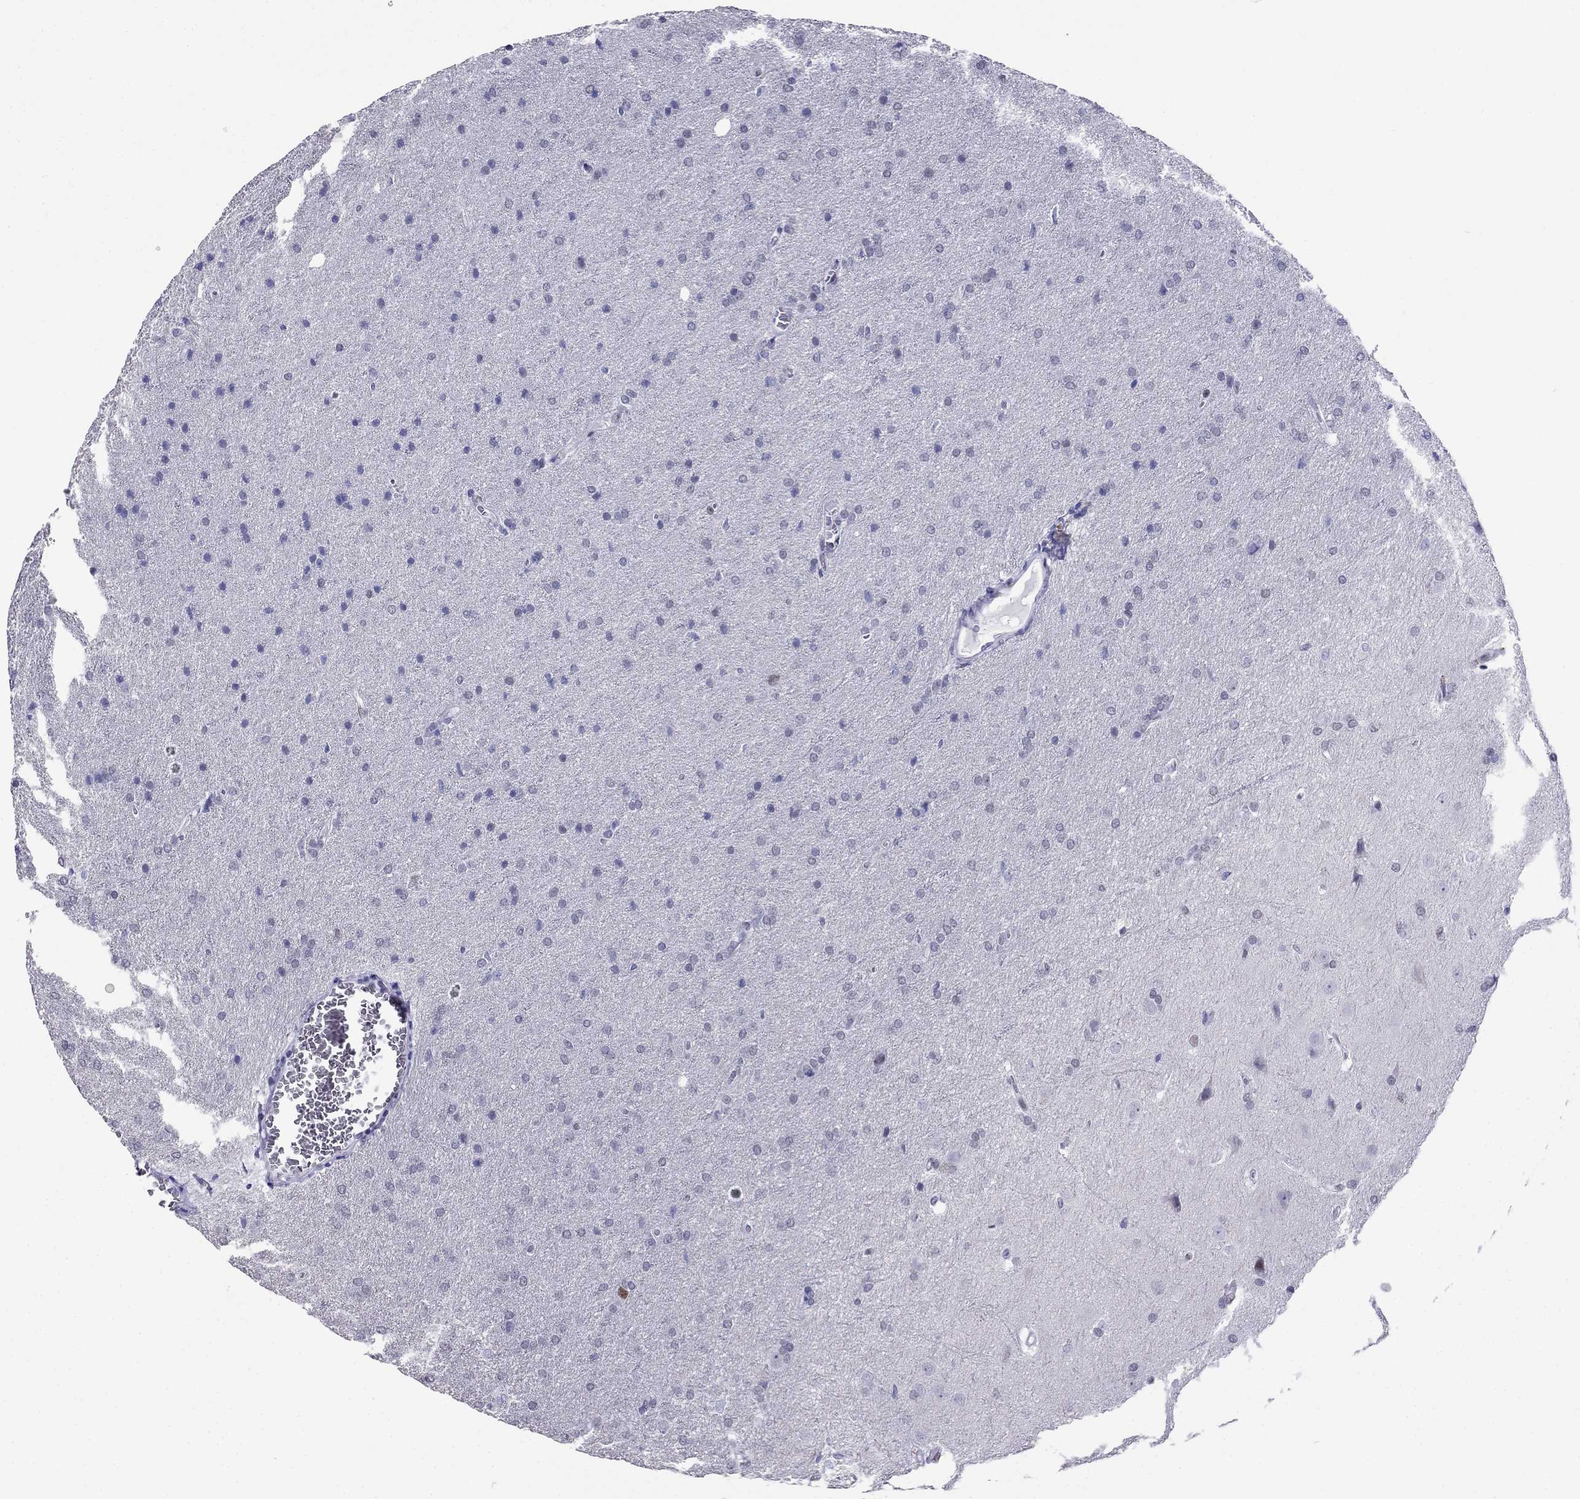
{"staining": {"intensity": "negative", "quantity": "none", "location": "none"}, "tissue": "glioma", "cell_type": "Tumor cells", "image_type": "cancer", "snomed": [{"axis": "morphology", "description": "Glioma, malignant, Low grade"}, {"axis": "topography", "description": "Brain"}], "caption": "High power microscopy histopathology image of an immunohistochemistry image of glioma, revealing no significant positivity in tumor cells.", "gene": "PPM1G", "patient": {"sex": "female", "age": 32}}